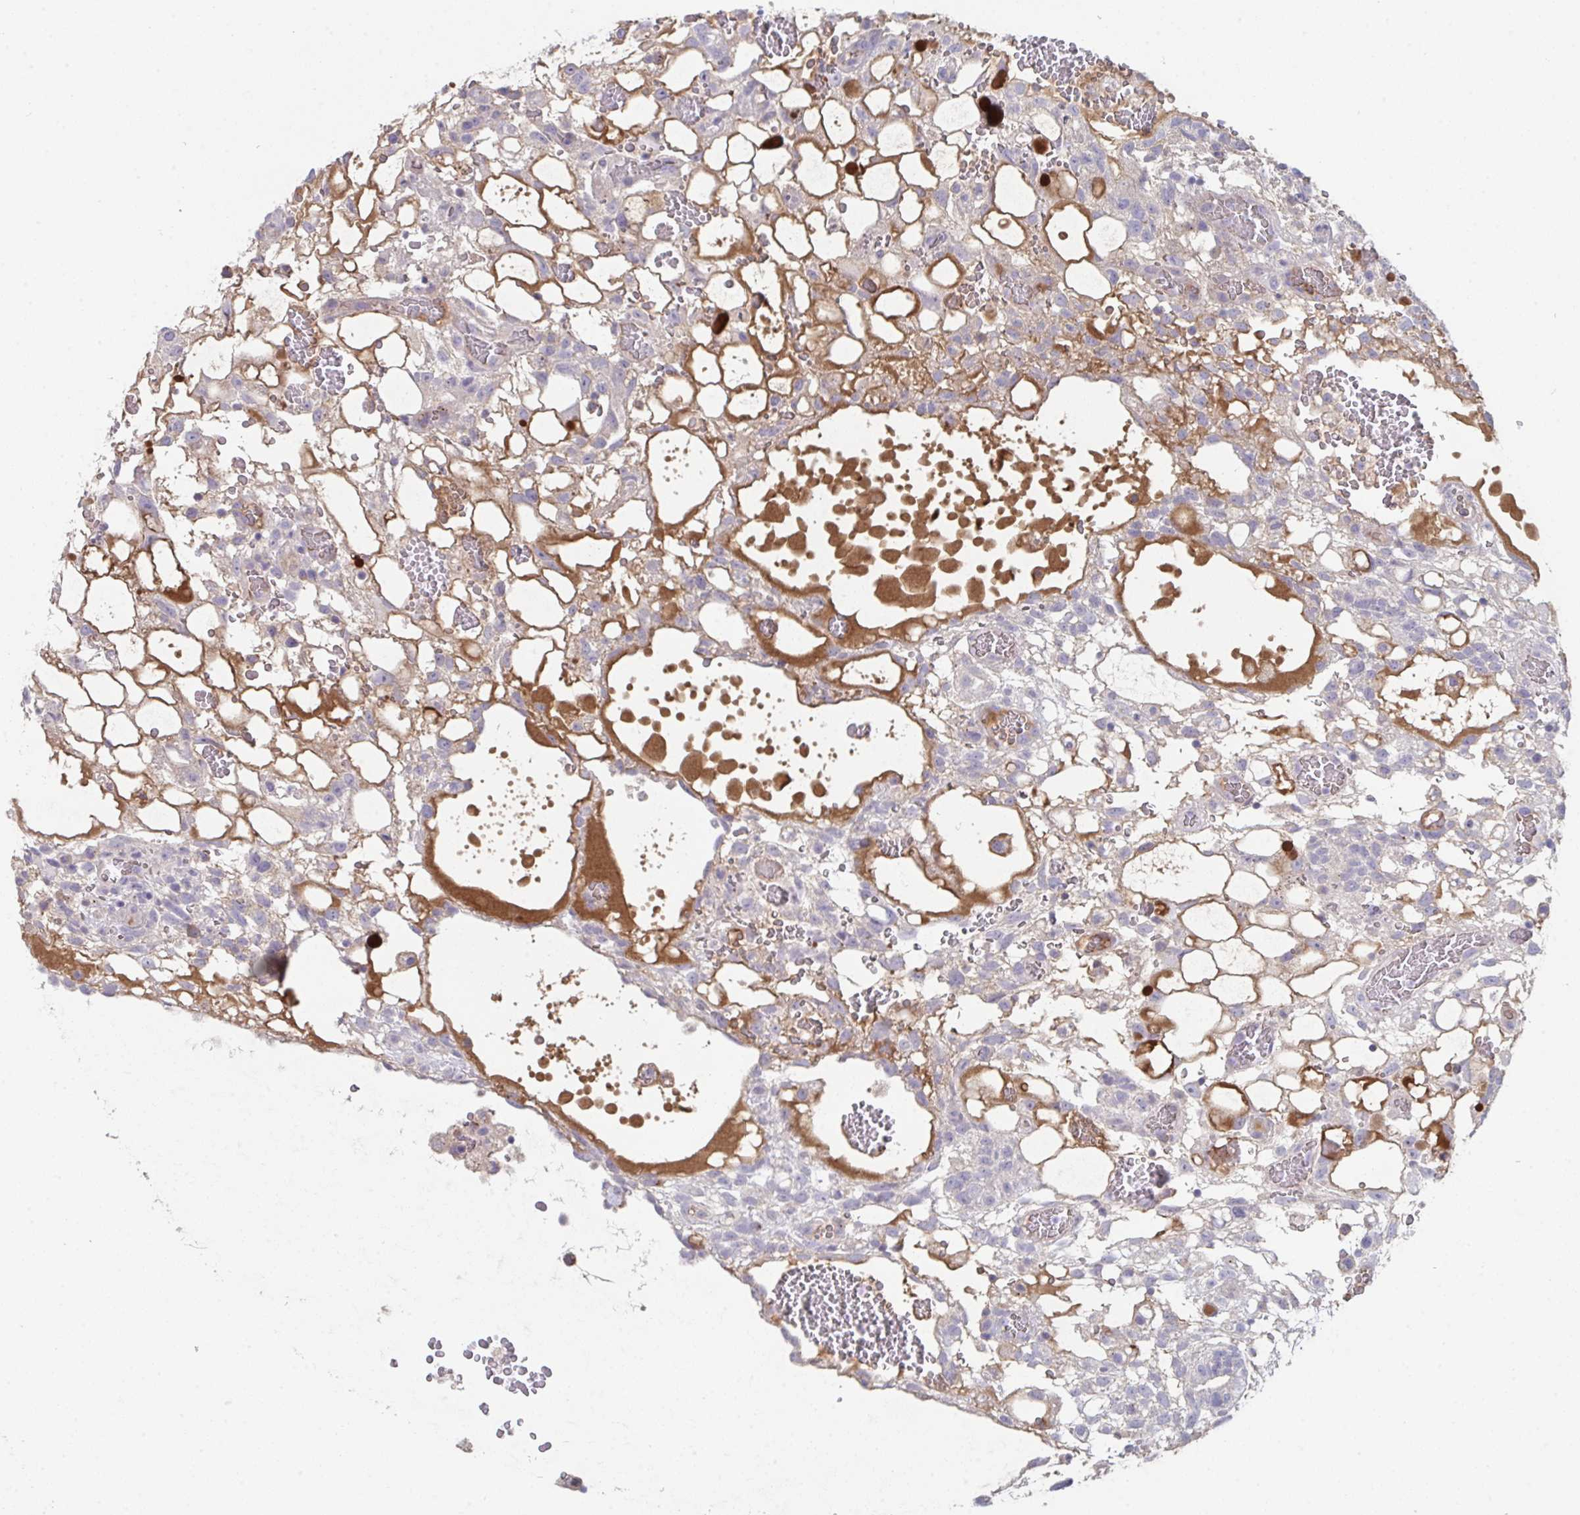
{"staining": {"intensity": "negative", "quantity": "none", "location": "none"}, "tissue": "testis cancer", "cell_type": "Tumor cells", "image_type": "cancer", "snomed": [{"axis": "morphology", "description": "Normal tissue, NOS"}, {"axis": "morphology", "description": "Carcinoma, Embryonal, NOS"}, {"axis": "topography", "description": "Testis"}], "caption": "Immunohistochemistry image of human embryonal carcinoma (testis) stained for a protein (brown), which exhibits no positivity in tumor cells. (DAB (3,3'-diaminobenzidine) IHC with hematoxylin counter stain).", "gene": "HGFAC", "patient": {"sex": "male", "age": 32}}